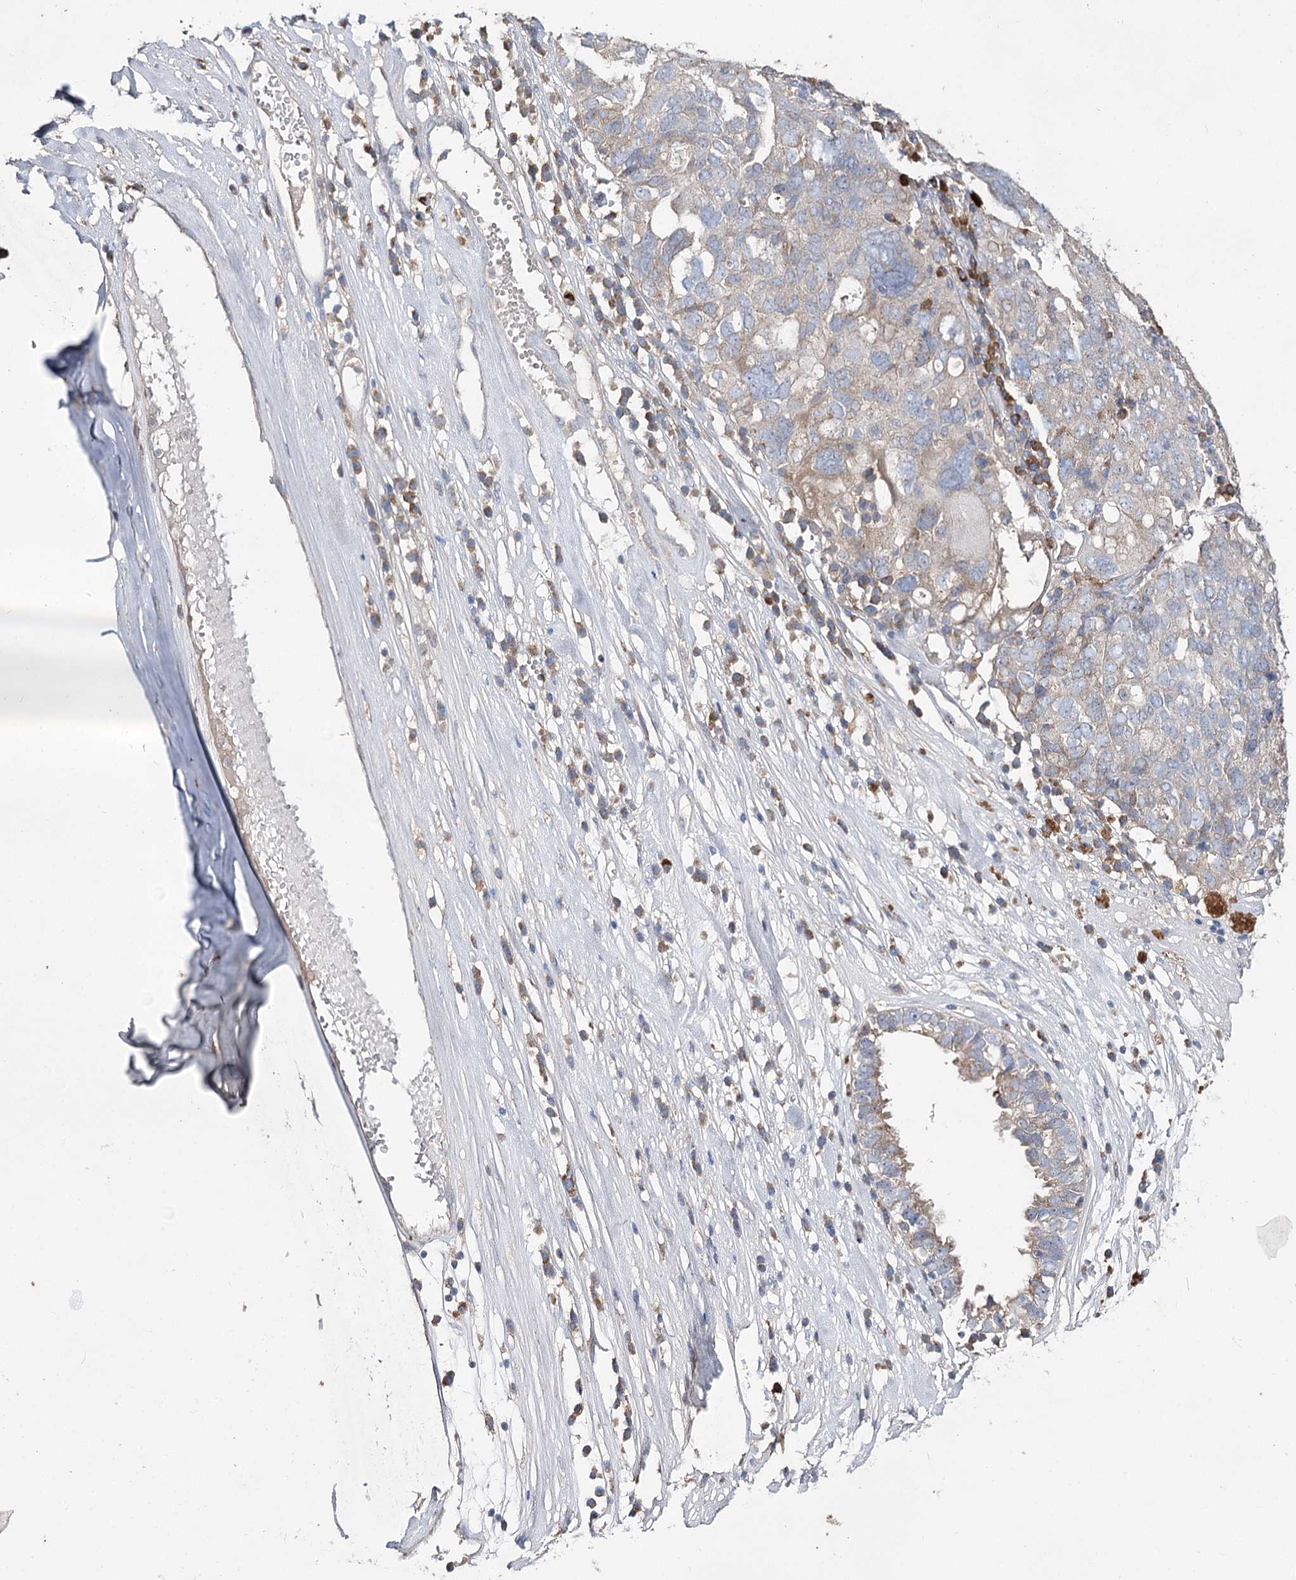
{"staining": {"intensity": "weak", "quantity": "<25%", "location": "cytoplasmic/membranous"}, "tissue": "ovarian cancer", "cell_type": "Tumor cells", "image_type": "cancer", "snomed": [{"axis": "morphology", "description": "Carcinoma, endometroid"}, {"axis": "topography", "description": "Ovary"}], "caption": "The immunohistochemistry (IHC) micrograph has no significant positivity in tumor cells of endometroid carcinoma (ovarian) tissue.", "gene": "IL1RAP", "patient": {"sex": "female", "age": 62}}